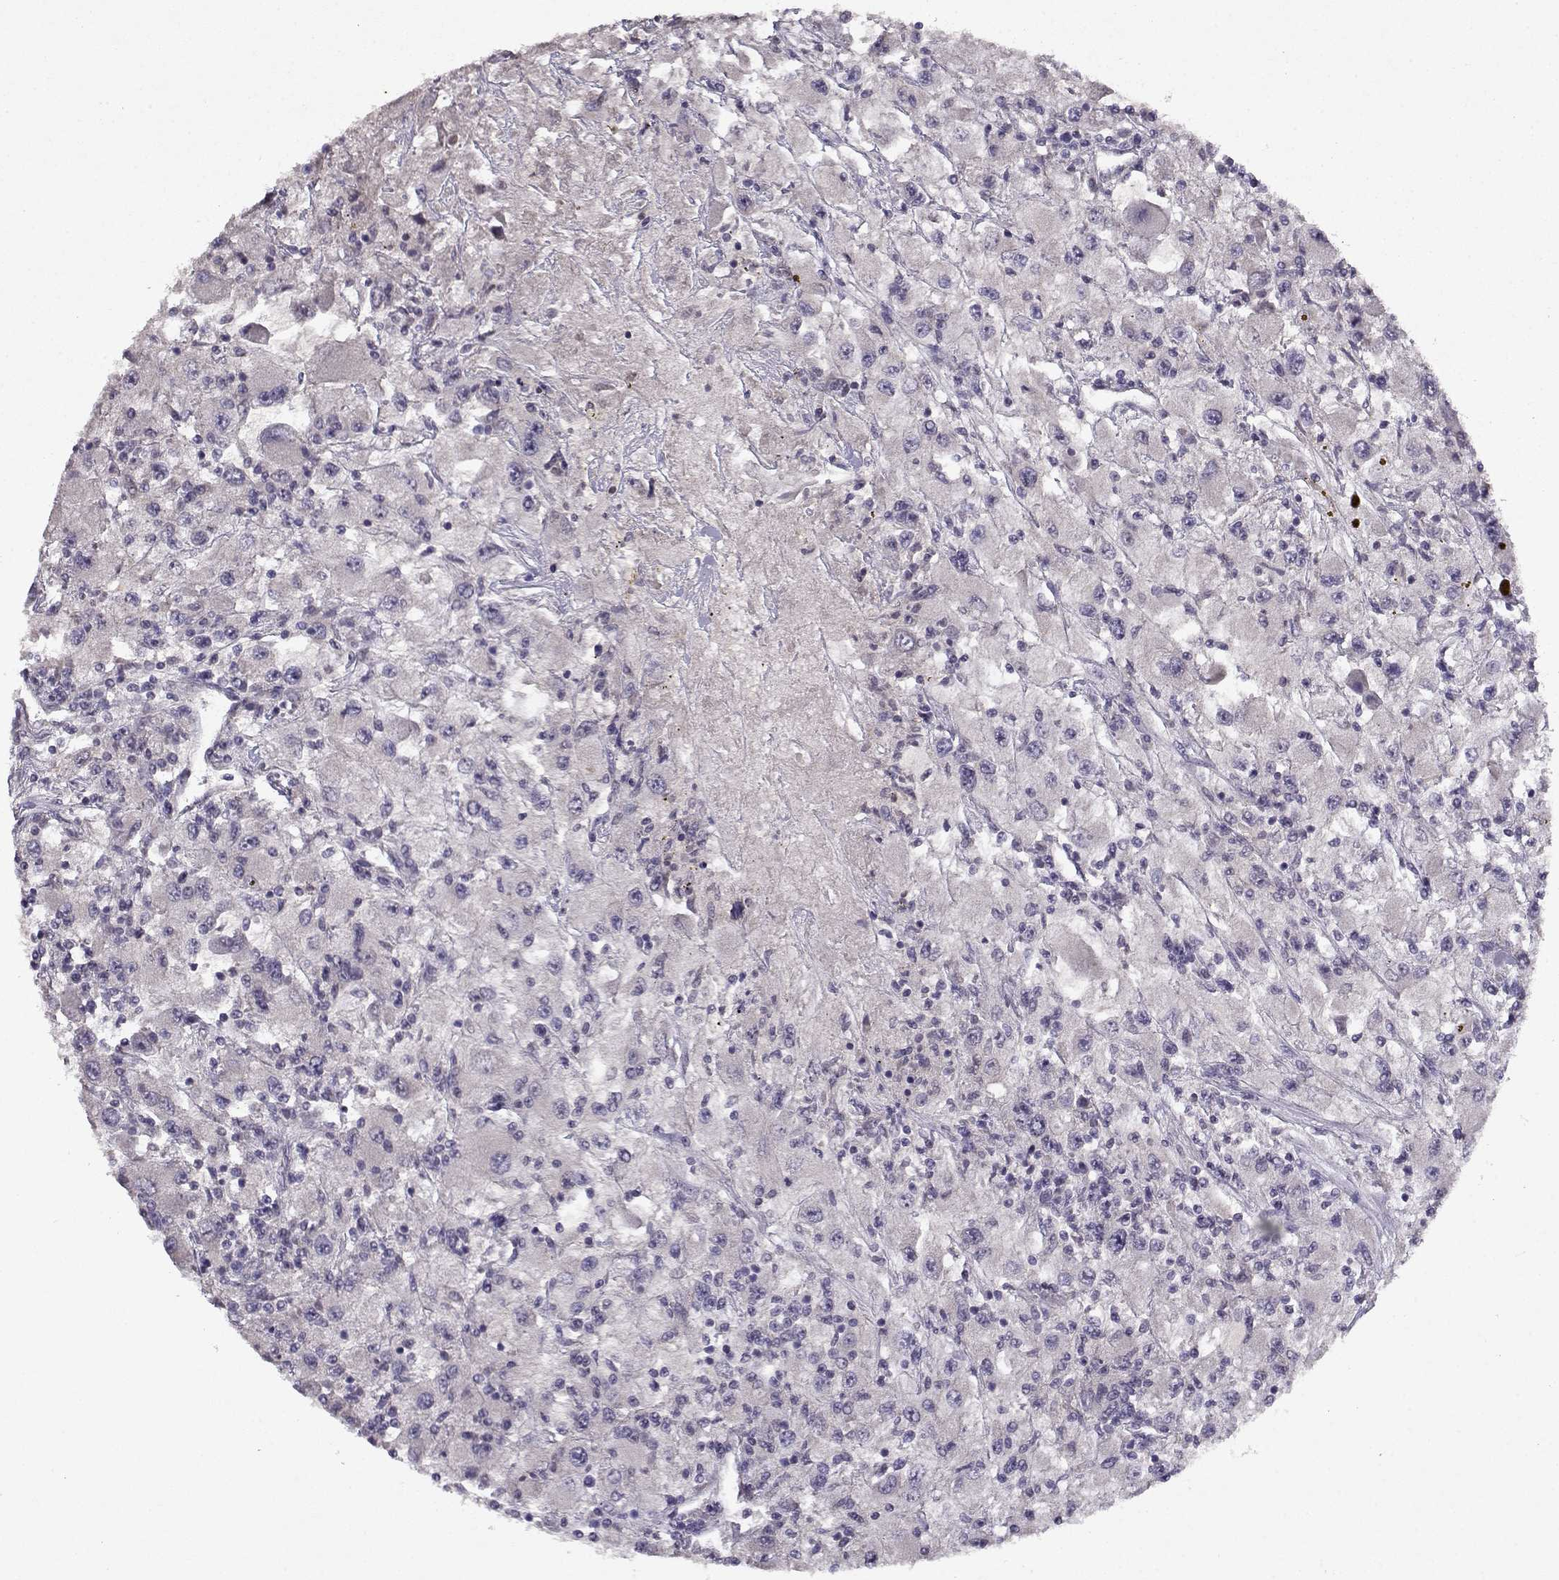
{"staining": {"intensity": "negative", "quantity": "none", "location": "none"}, "tissue": "renal cancer", "cell_type": "Tumor cells", "image_type": "cancer", "snomed": [{"axis": "morphology", "description": "Adenocarcinoma, NOS"}, {"axis": "topography", "description": "Kidney"}], "caption": "Immunohistochemistry image of adenocarcinoma (renal) stained for a protein (brown), which displays no staining in tumor cells.", "gene": "BMX", "patient": {"sex": "female", "age": 67}}